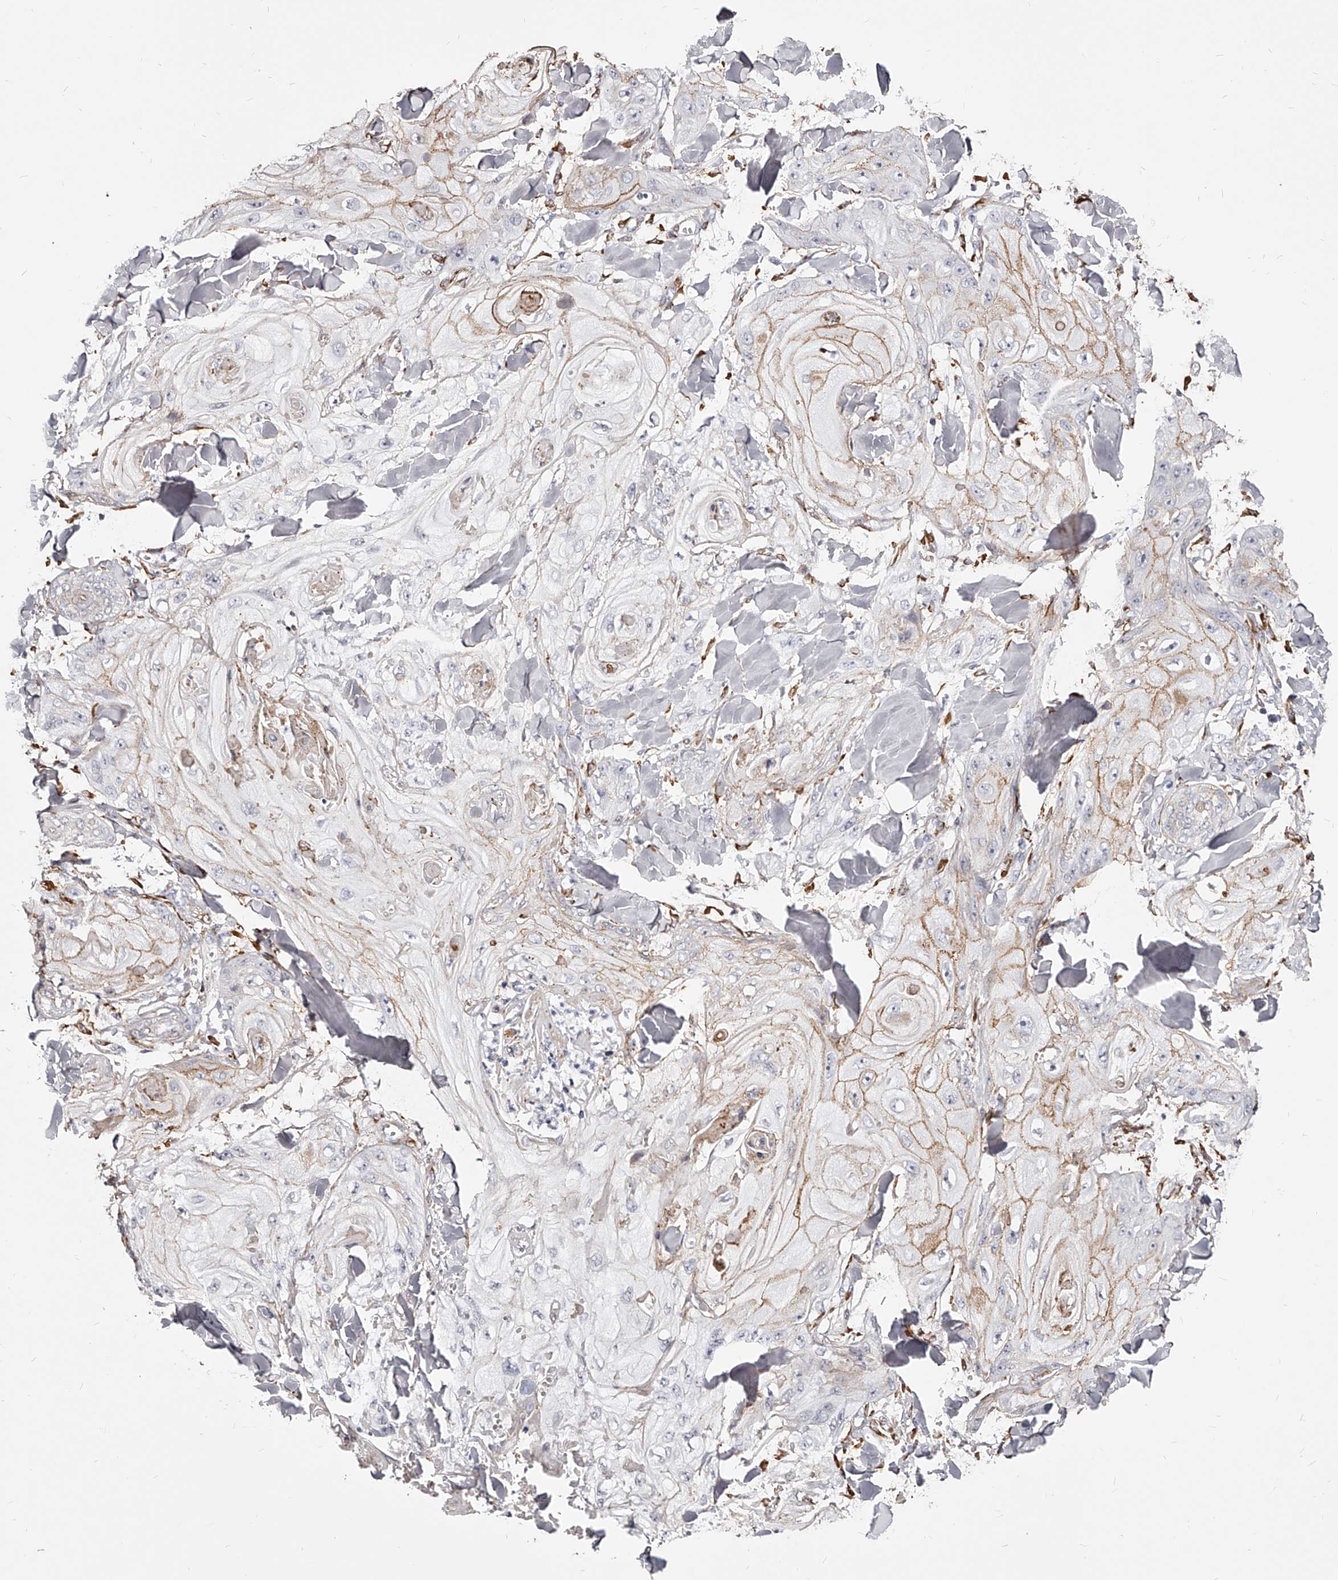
{"staining": {"intensity": "moderate", "quantity": "<25%", "location": "cytoplasmic/membranous"}, "tissue": "skin cancer", "cell_type": "Tumor cells", "image_type": "cancer", "snomed": [{"axis": "morphology", "description": "Squamous cell carcinoma, NOS"}, {"axis": "topography", "description": "Skin"}], "caption": "Skin cancer (squamous cell carcinoma) stained for a protein shows moderate cytoplasmic/membranous positivity in tumor cells.", "gene": "CD82", "patient": {"sex": "male", "age": 74}}